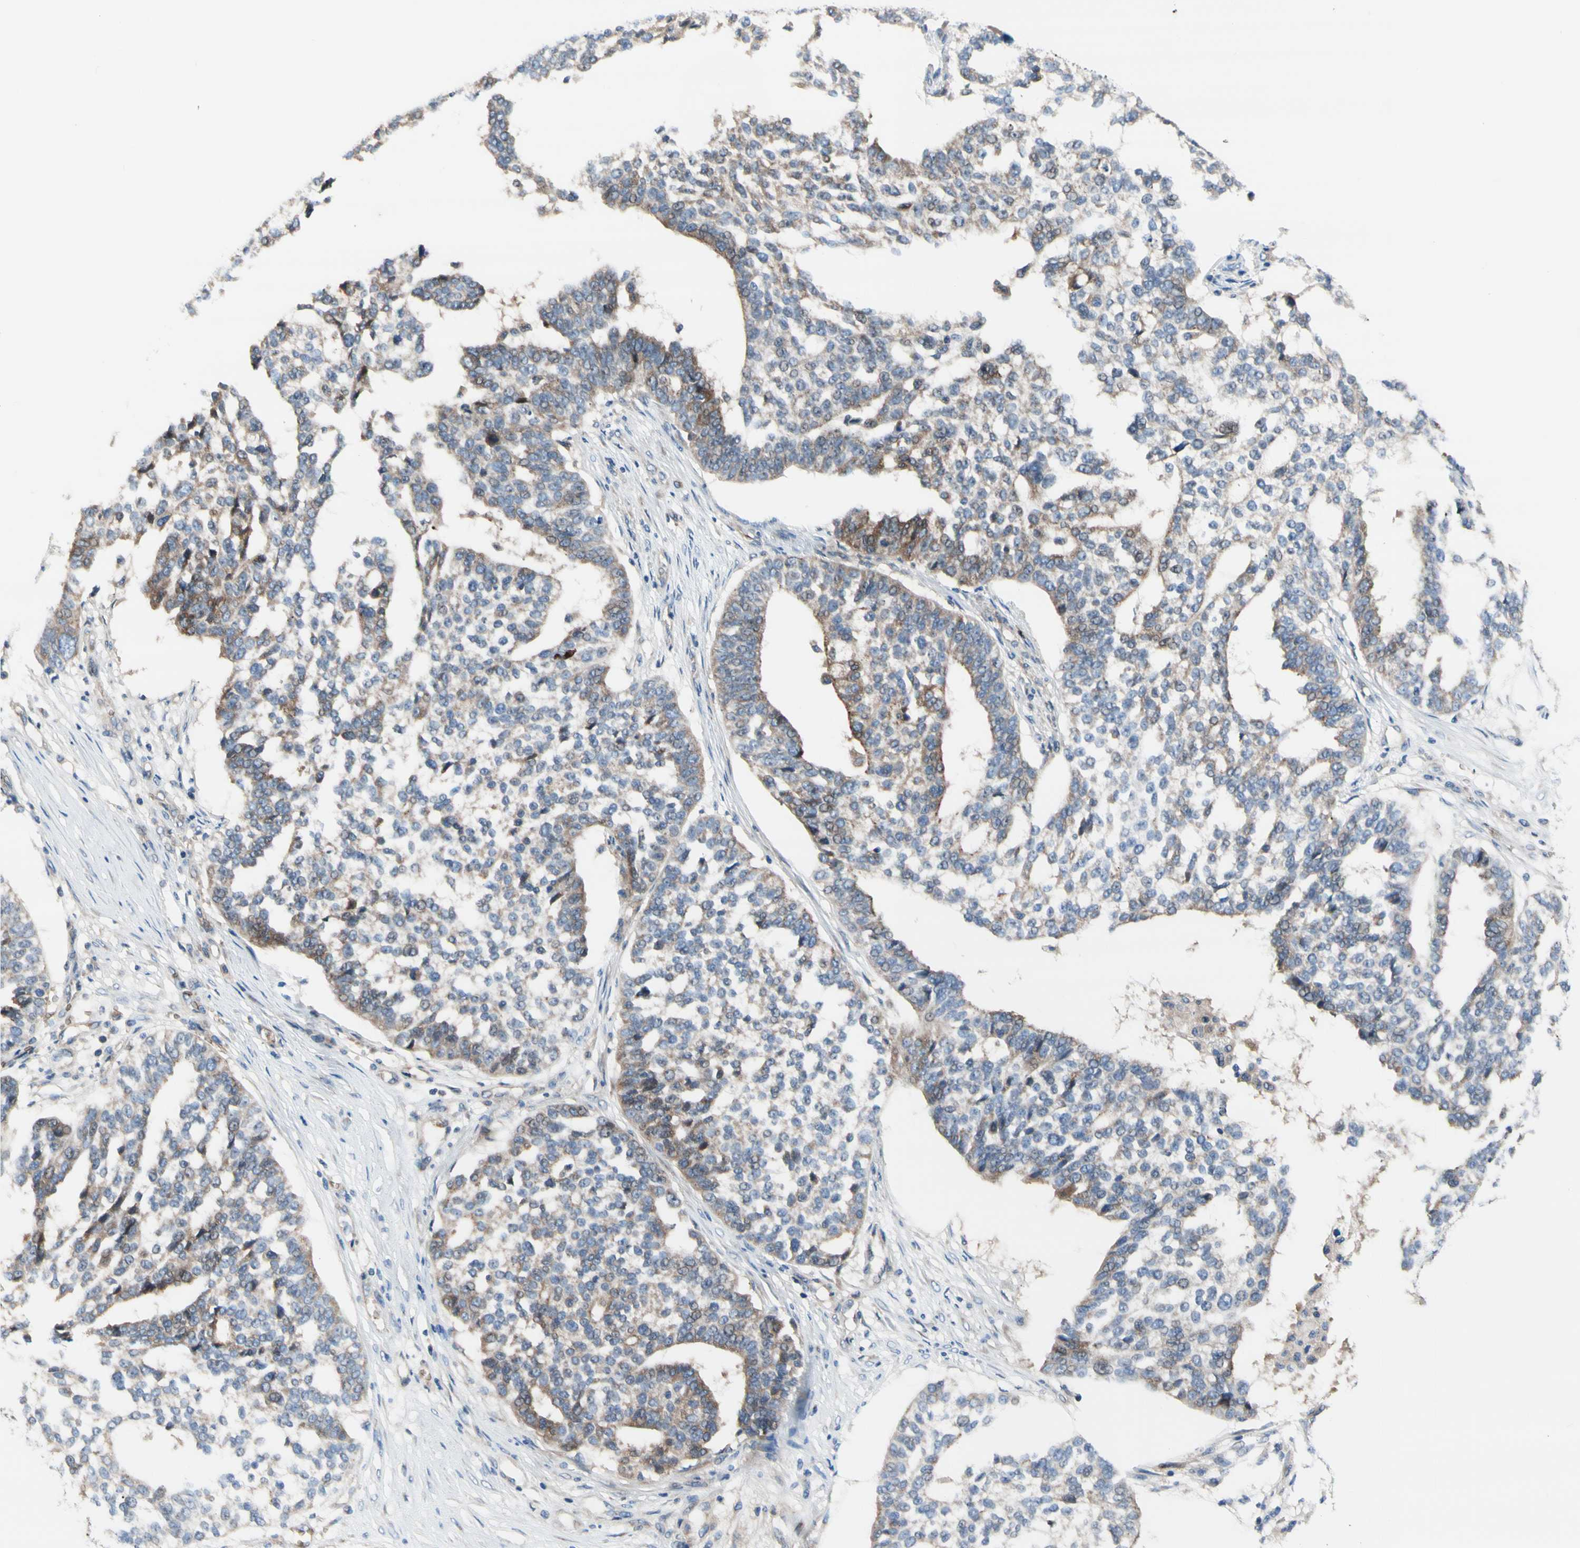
{"staining": {"intensity": "moderate", "quantity": "25%-75%", "location": "cytoplasmic/membranous"}, "tissue": "ovarian cancer", "cell_type": "Tumor cells", "image_type": "cancer", "snomed": [{"axis": "morphology", "description": "Cystadenocarcinoma, serous, NOS"}, {"axis": "topography", "description": "Ovary"}], "caption": "Protein staining demonstrates moderate cytoplasmic/membranous expression in about 25%-75% of tumor cells in serous cystadenocarcinoma (ovarian).", "gene": "USP9X", "patient": {"sex": "female", "age": 59}}